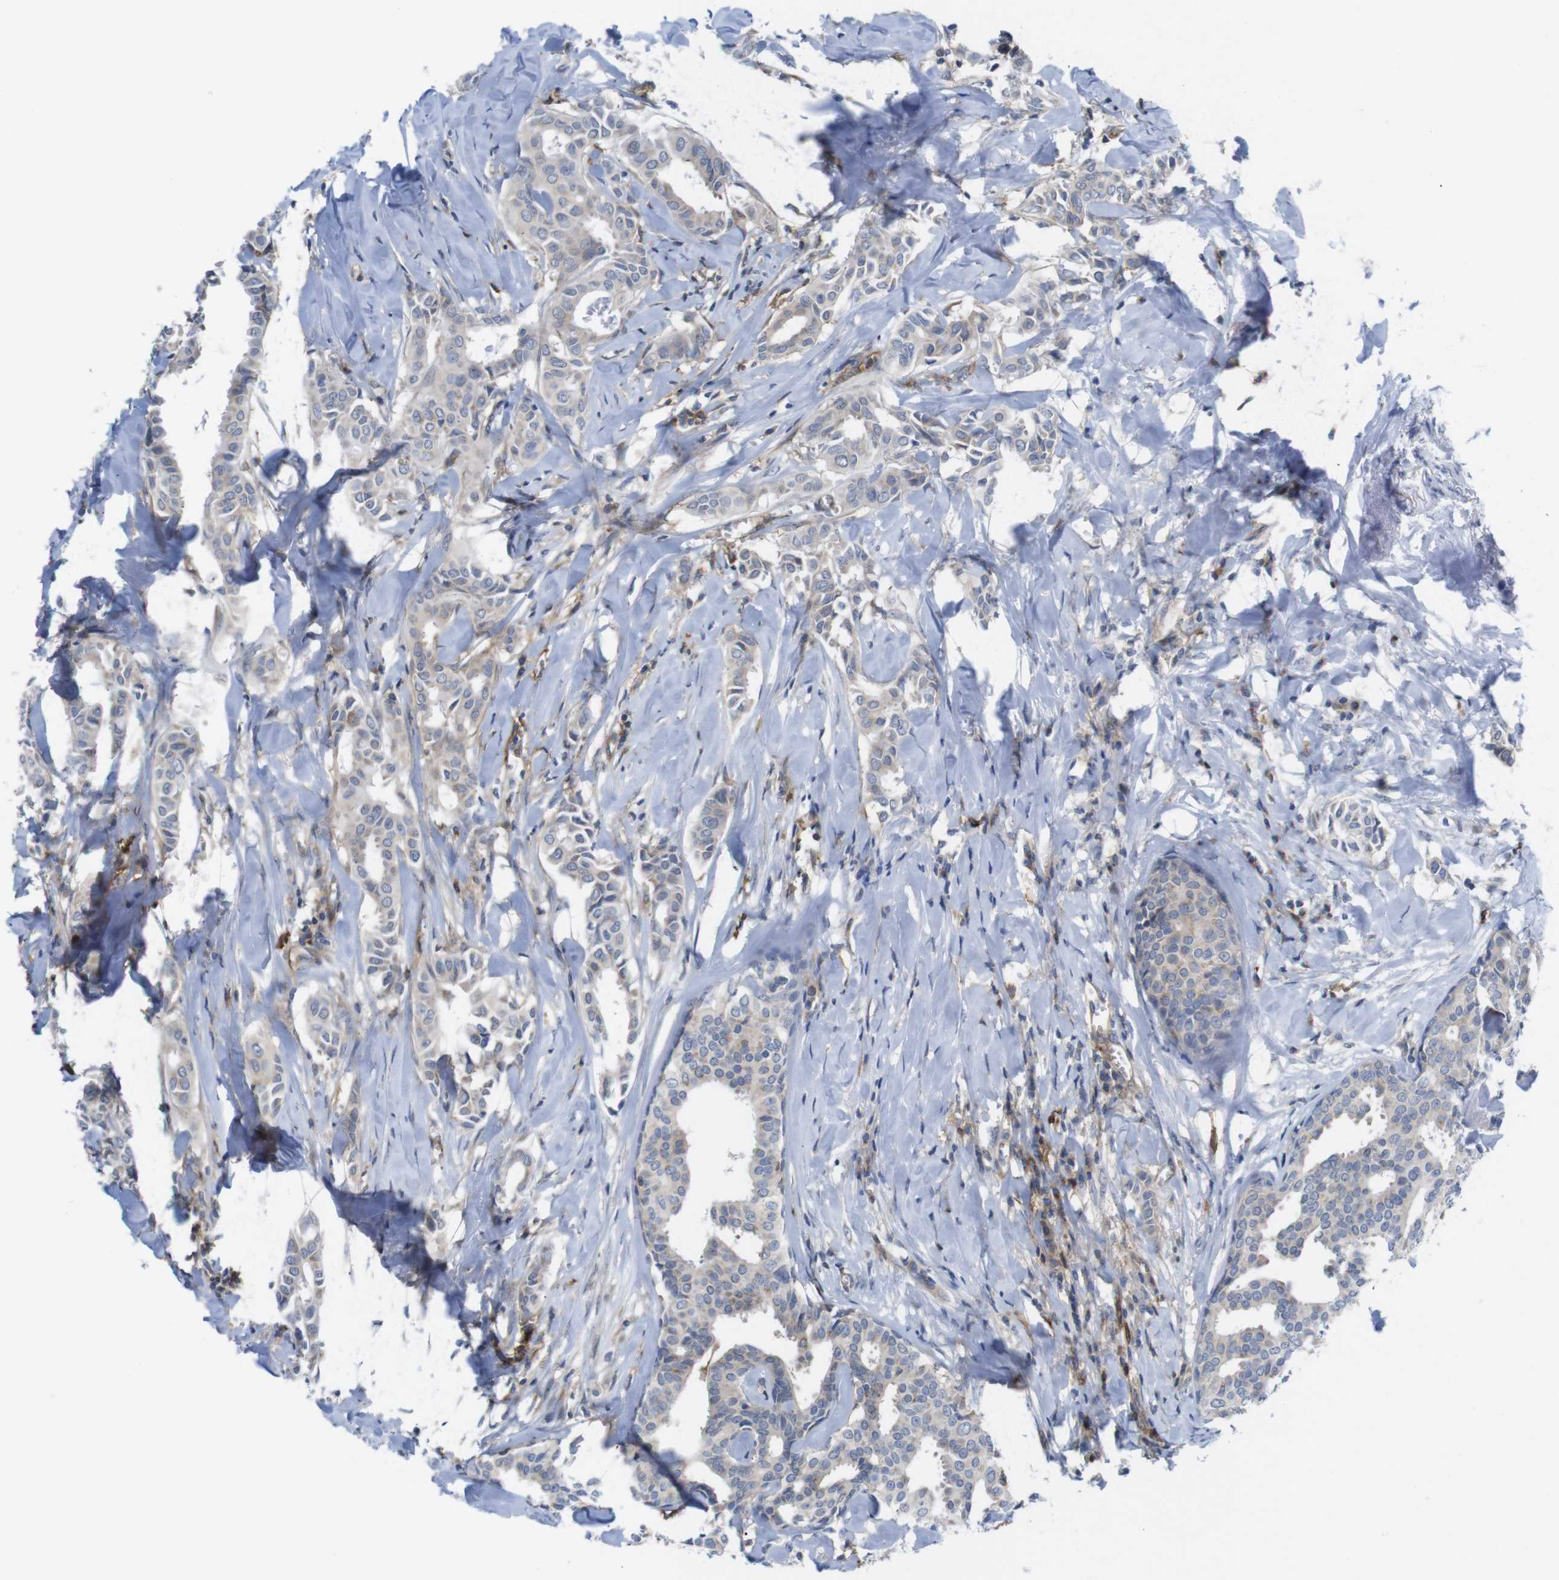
{"staining": {"intensity": "weak", "quantity": "<25%", "location": "cytoplasmic/membranous"}, "tissue": "head and neck cancer", "cell_type": "Tumor cells", "image_type": "cancer", "snomed": [{"axis": "morphology", "description": "Adenocarcinoma, NOS"}, {"axis": "topography", "description": "Salivary gland"}, {"axis": "topography", "description": "Head-Neck"}], "caption": "This is a micrograph of IHC staining of adenocarcinoma (head and neck), which shows no expression in tumor cells.", "gene": "CCR6", "patient": {"sex": "female", "age": 59}}